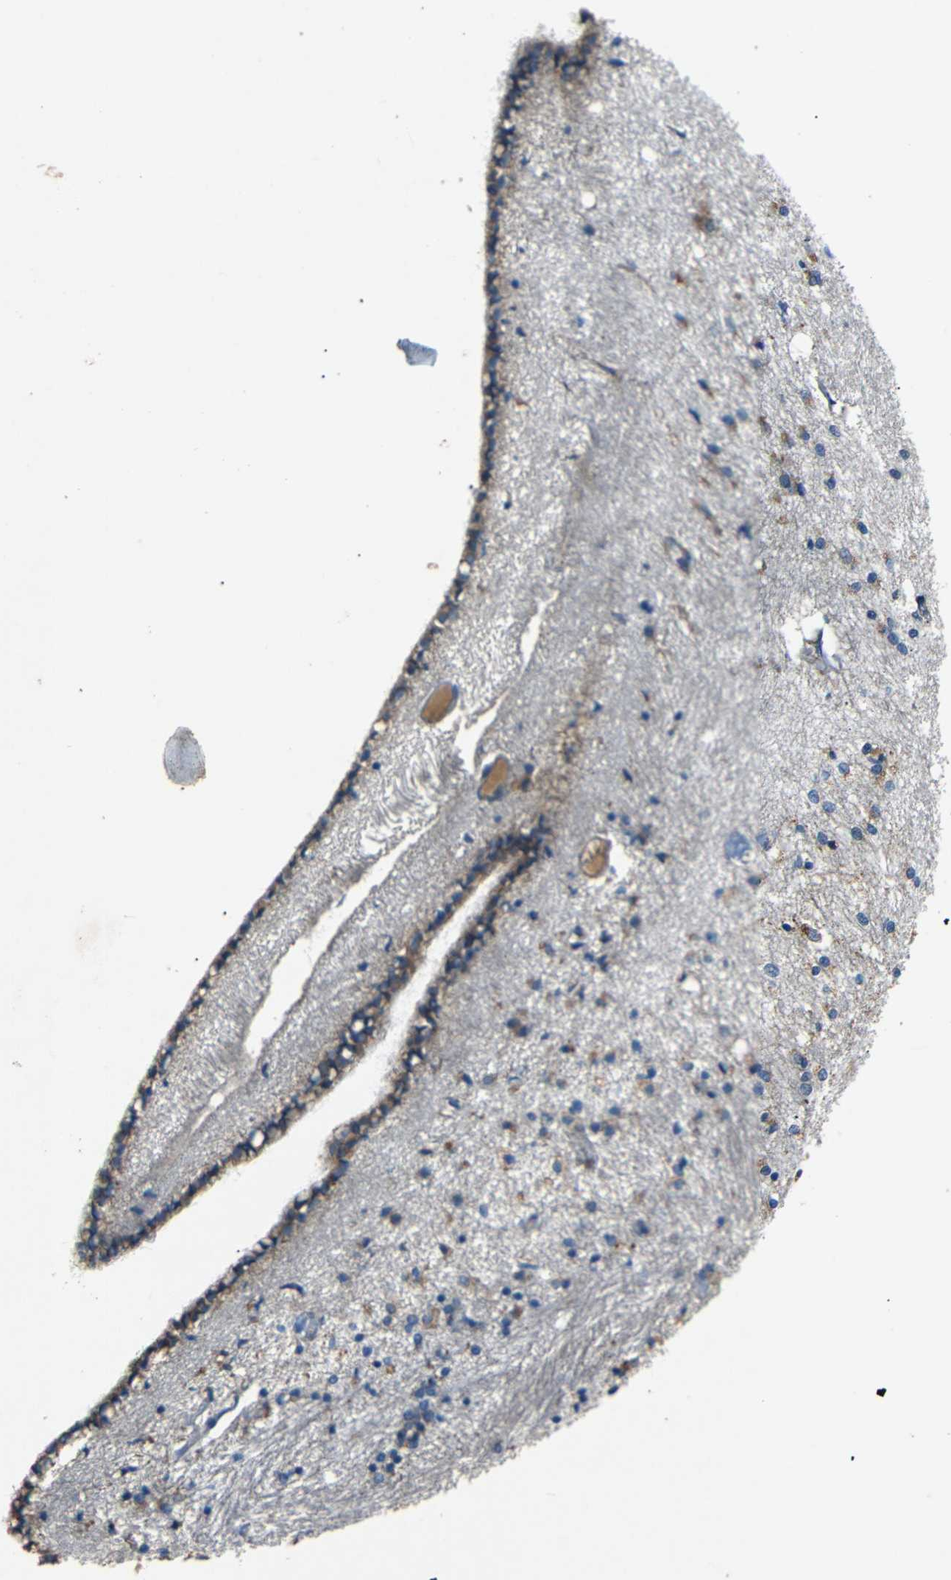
{"staining": {"intensity": "moderate", "quantity": "<25%", "location": "cytoplasmic/membranous"}, "tissue": "hippocampus", "cell_type": "Glial cells", "image_type": "normal", "snomed": [{"axis": "morphology", "description": "Normal tissue, NOS"}, {"axis": "topography", "description": "Hippocampus"}], "caption": "Immunohistochemistry photomicrograph of normal human hippocampus stained for a protein (brown), which demonstrates low levels of moderate cytoplasmic/membranous staining in about <25% of glial cells.", "gene": "NETO2", "patient": {"sex": "female", "age": 54}}